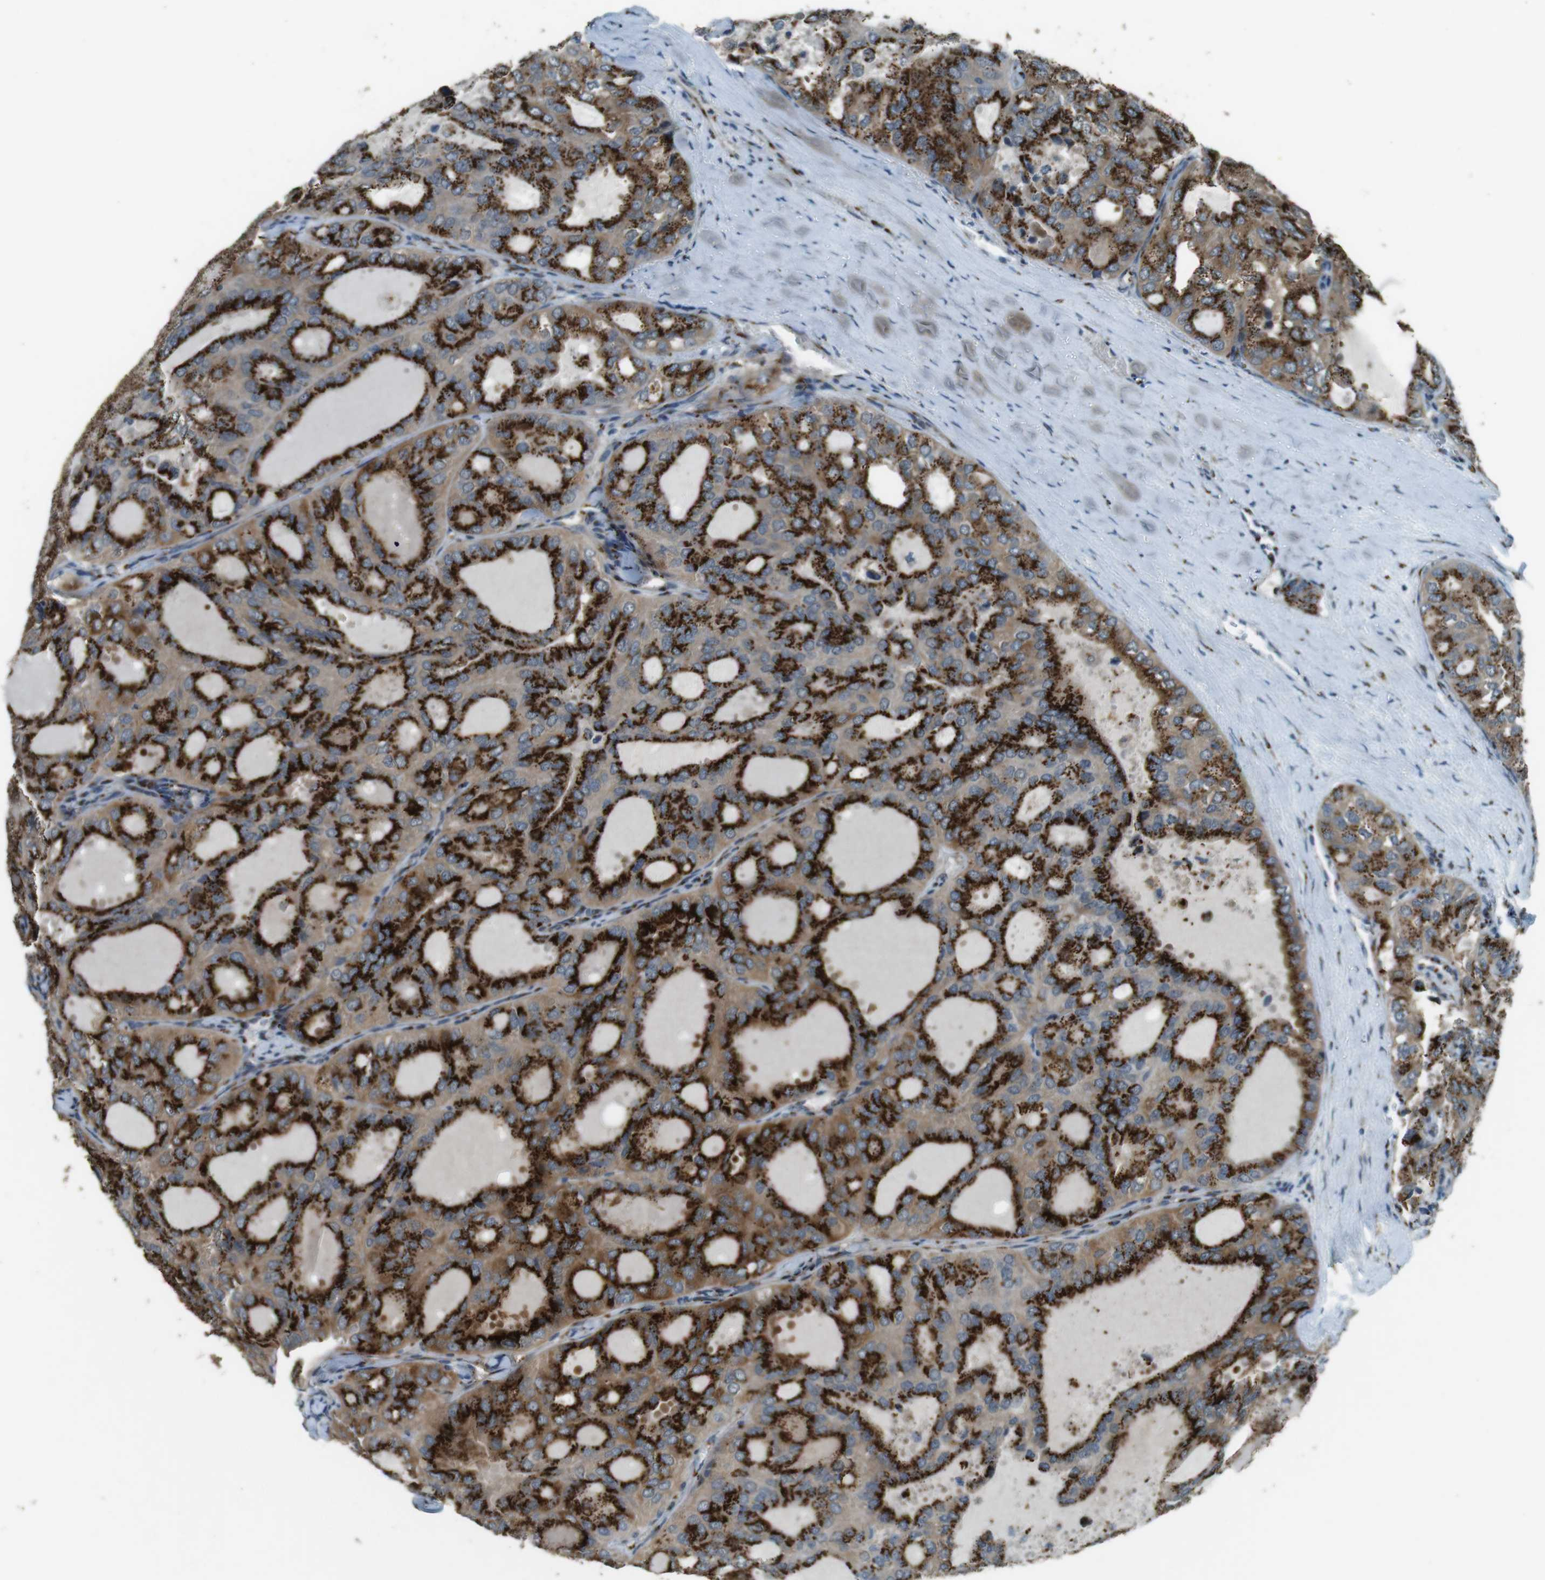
{"staining": {"intensity": "strong", "quantity": ">75%", "location": "cytoplasmic/membranous"}, "tissue": "thyroid cancer", "cell_type": "Tumor cells", "image_type": "cancer", "snomed": [{"axis": "morphology", "description": "Follicular adenoma carcinoma, NOS"}, {"axis": "topography", "description": "Thyroid gland"}], "caption": "Thyroid cancer (follicular adenoma carcinoma) stained for a protein (brown) shows strong cytoplasmic/membranous positive staining in approximately >75% of tumor cells.", "gene": "TMEM115", "patient": {"sex": "male", "age": 75}}